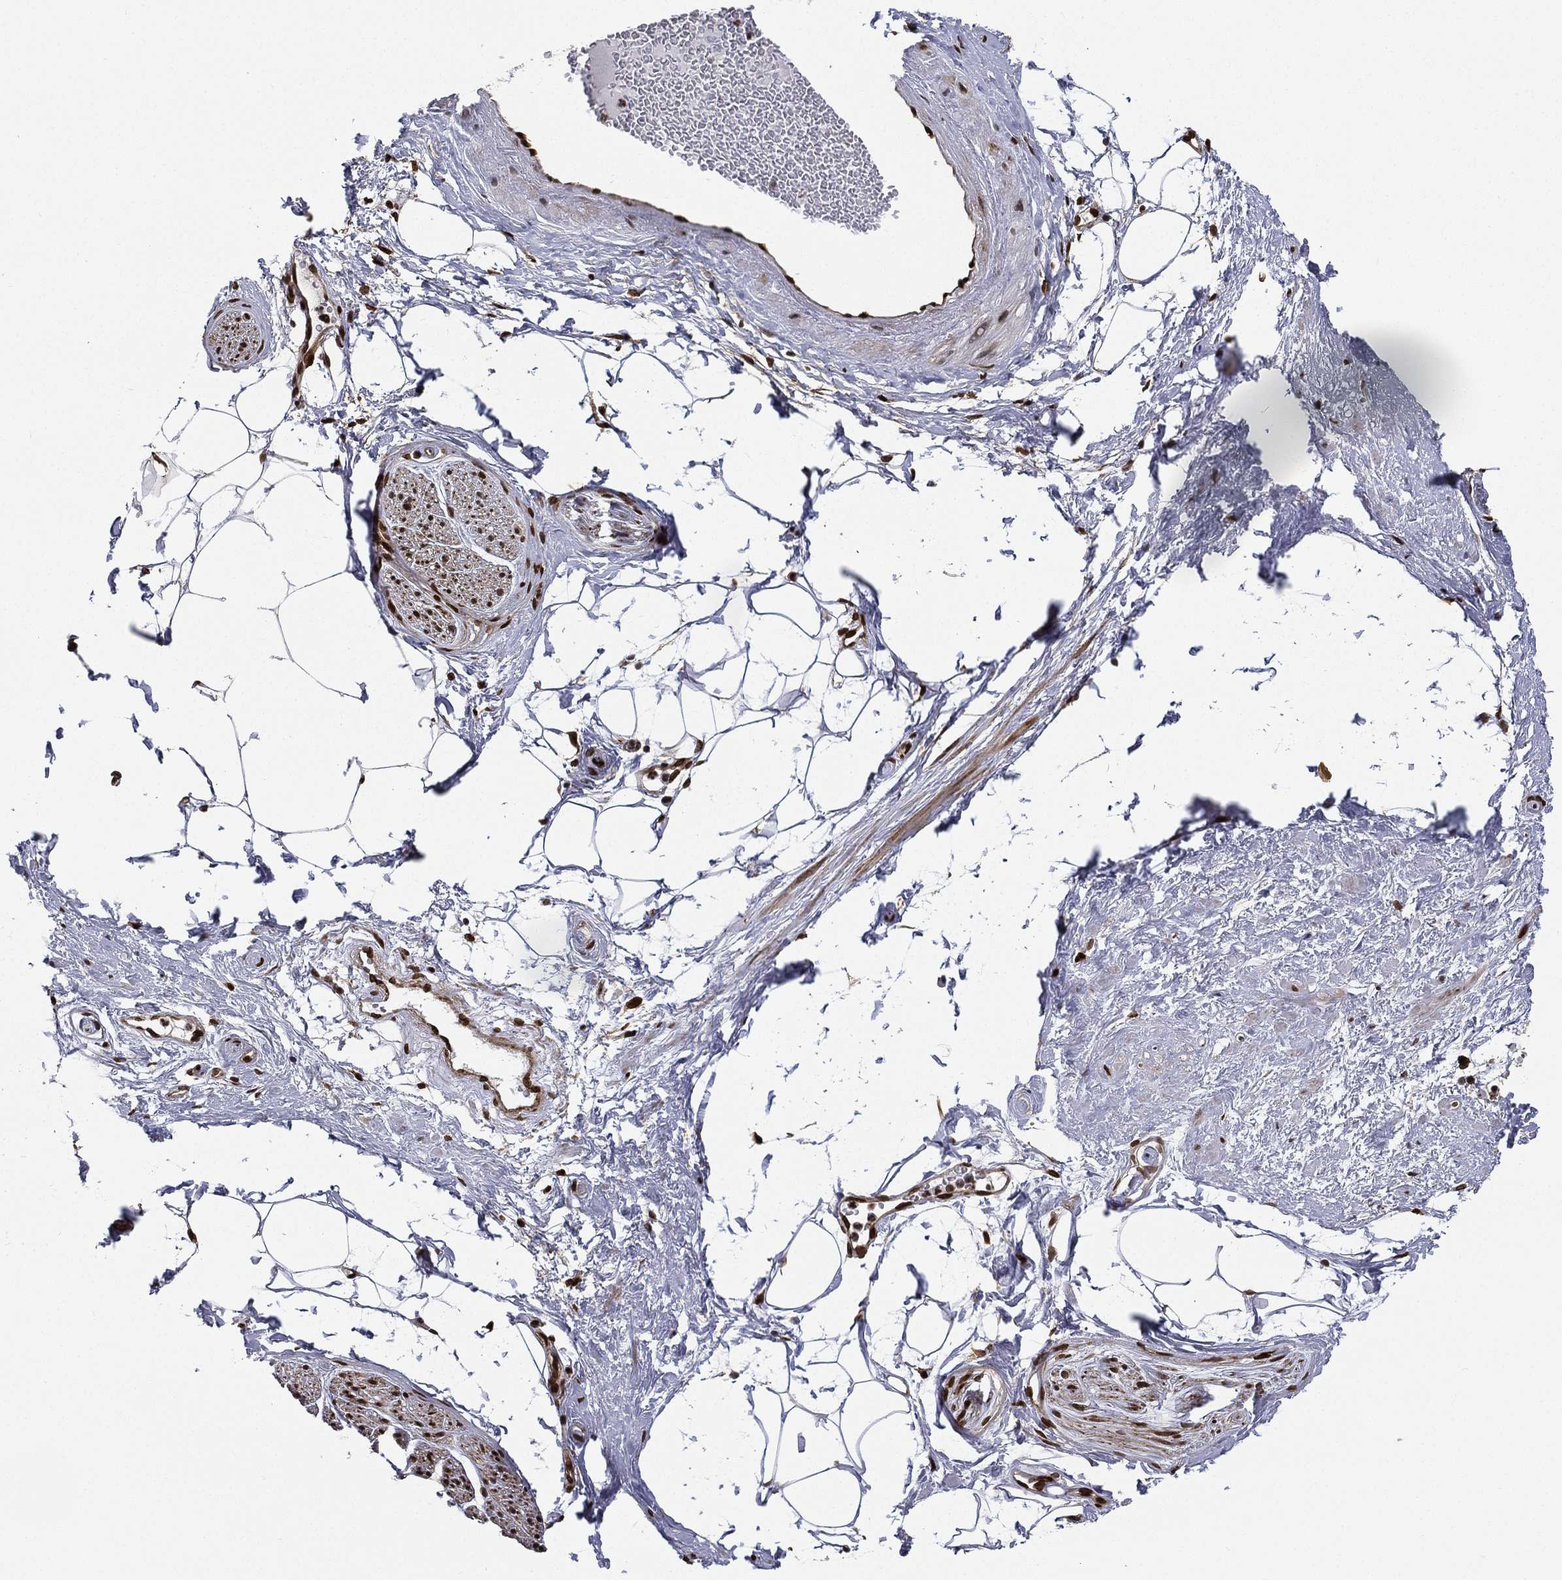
{"staining": {"intensity": "strong", "quantity": ">75%", "location": "nuclear"}, "tissue": "adipose tissue", "cell_type": "Adipocytes", "image_type": "normal", "snomed": [{"axis": "morphology", "description": "Normal tissue, NOS"}, {"axis": "topography", "description": "Prostate"}, {"axis": "topography", "description": "Peripheral nerve tissue"}], "caption": "This is an image of immunohistochemistry (IHC) staining of normal adipose tissue, which shows strong positivity in the nuclear of adipocytes.", "gene": "LMNB1", "patient": {"sex": "male", "age": 57}}